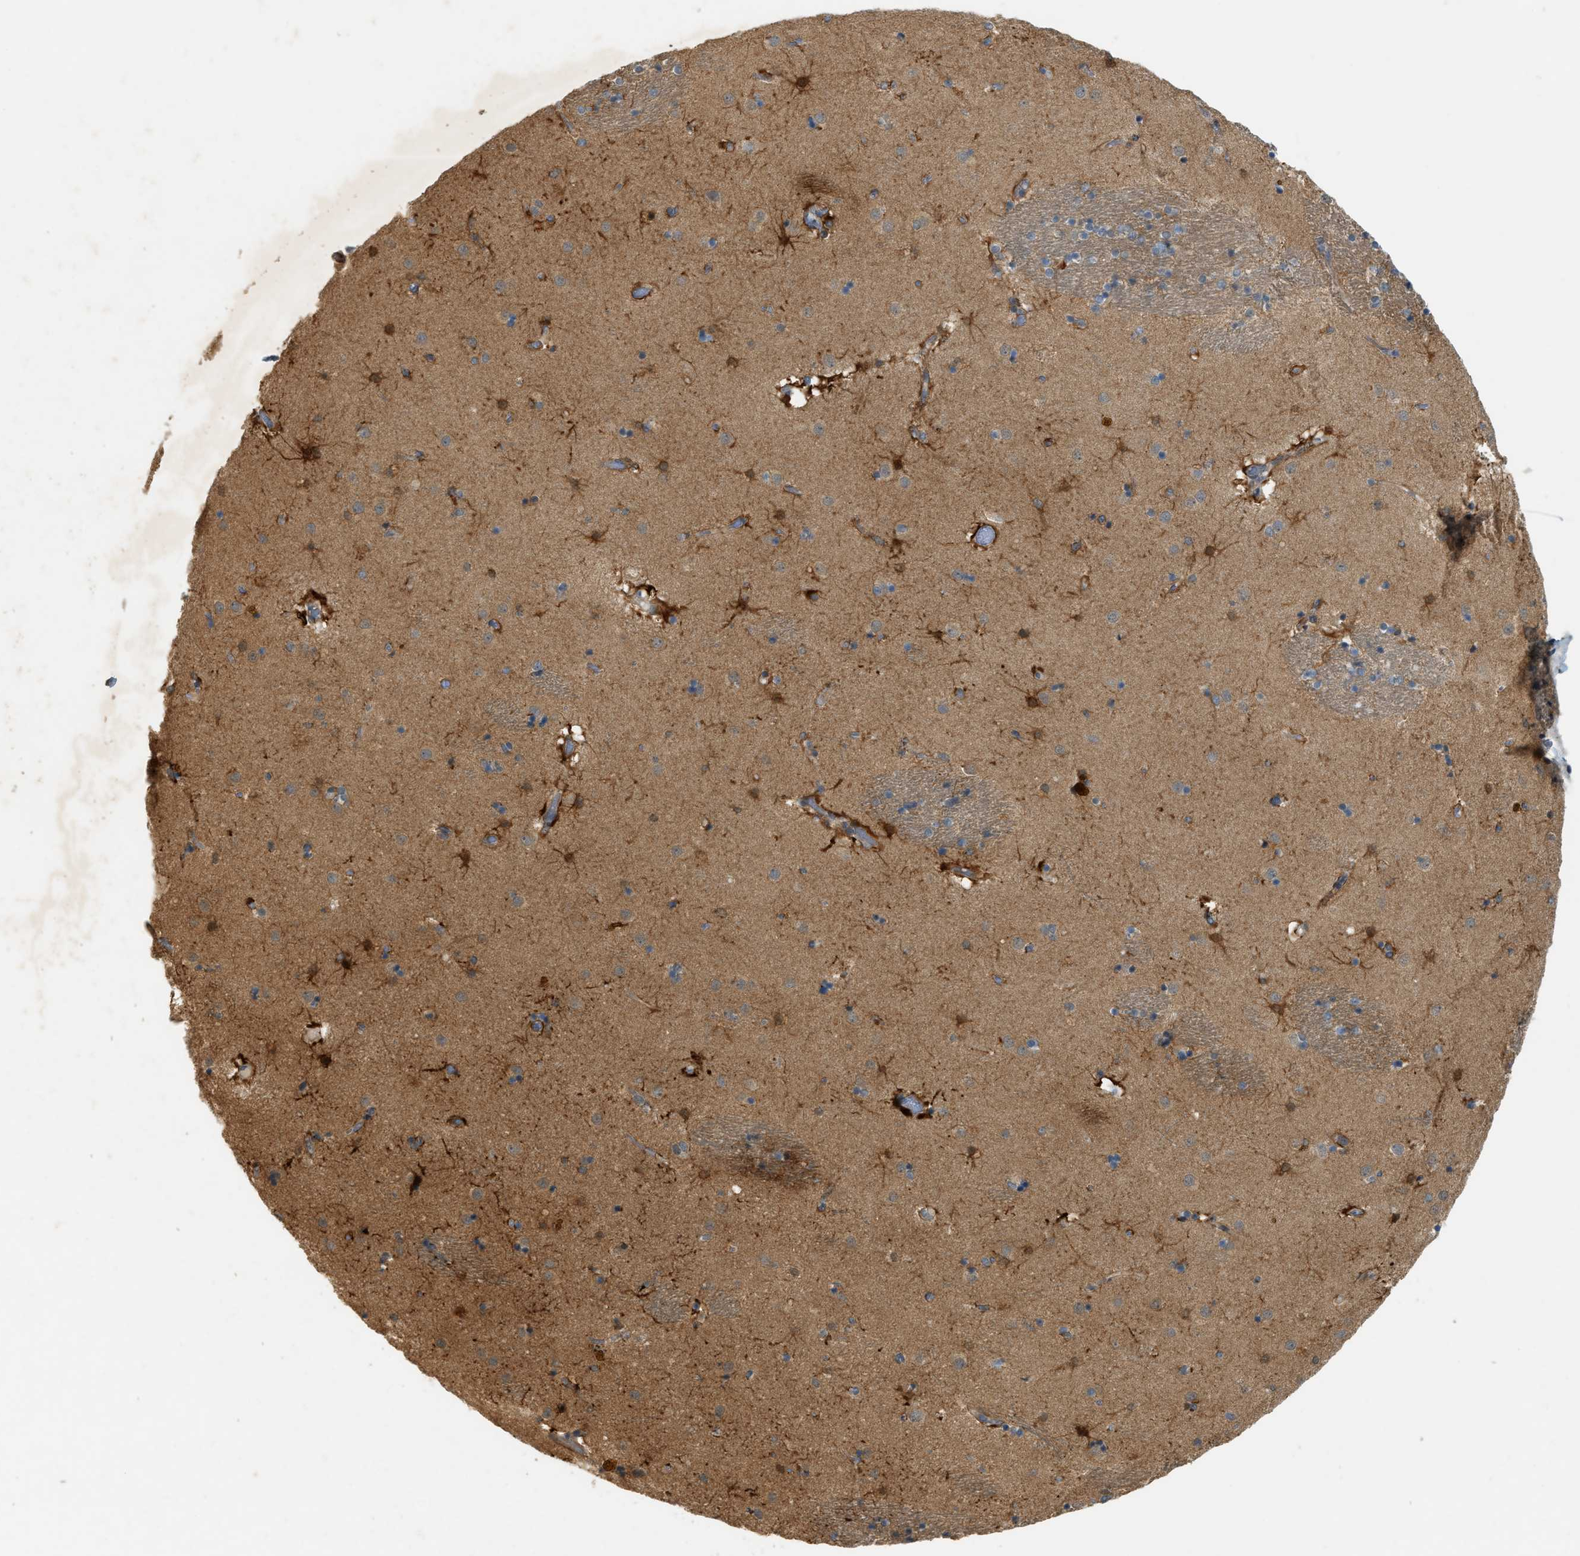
{"staining": {"intensity": "strong", "quantity": "25%-75%", "location": "cytoplasmic/membranous"}, "tissue": "caudate", "cell_type": "Glial cells", "image_type": "normal", "snomed": [{"axis": "morphology", "description": "Normal tissue, NOS"}, {"axis": "topography", "description": "Lateral ventricle wall"}], "caption": "Immunohistochemical staining of normal human caudate exhibits strong cytoplasmic/membranous protein staining in approximately 25%-75% of glial cells.", "gene": "PDCL3", "patient": {"sex": "male", "age": 70}}